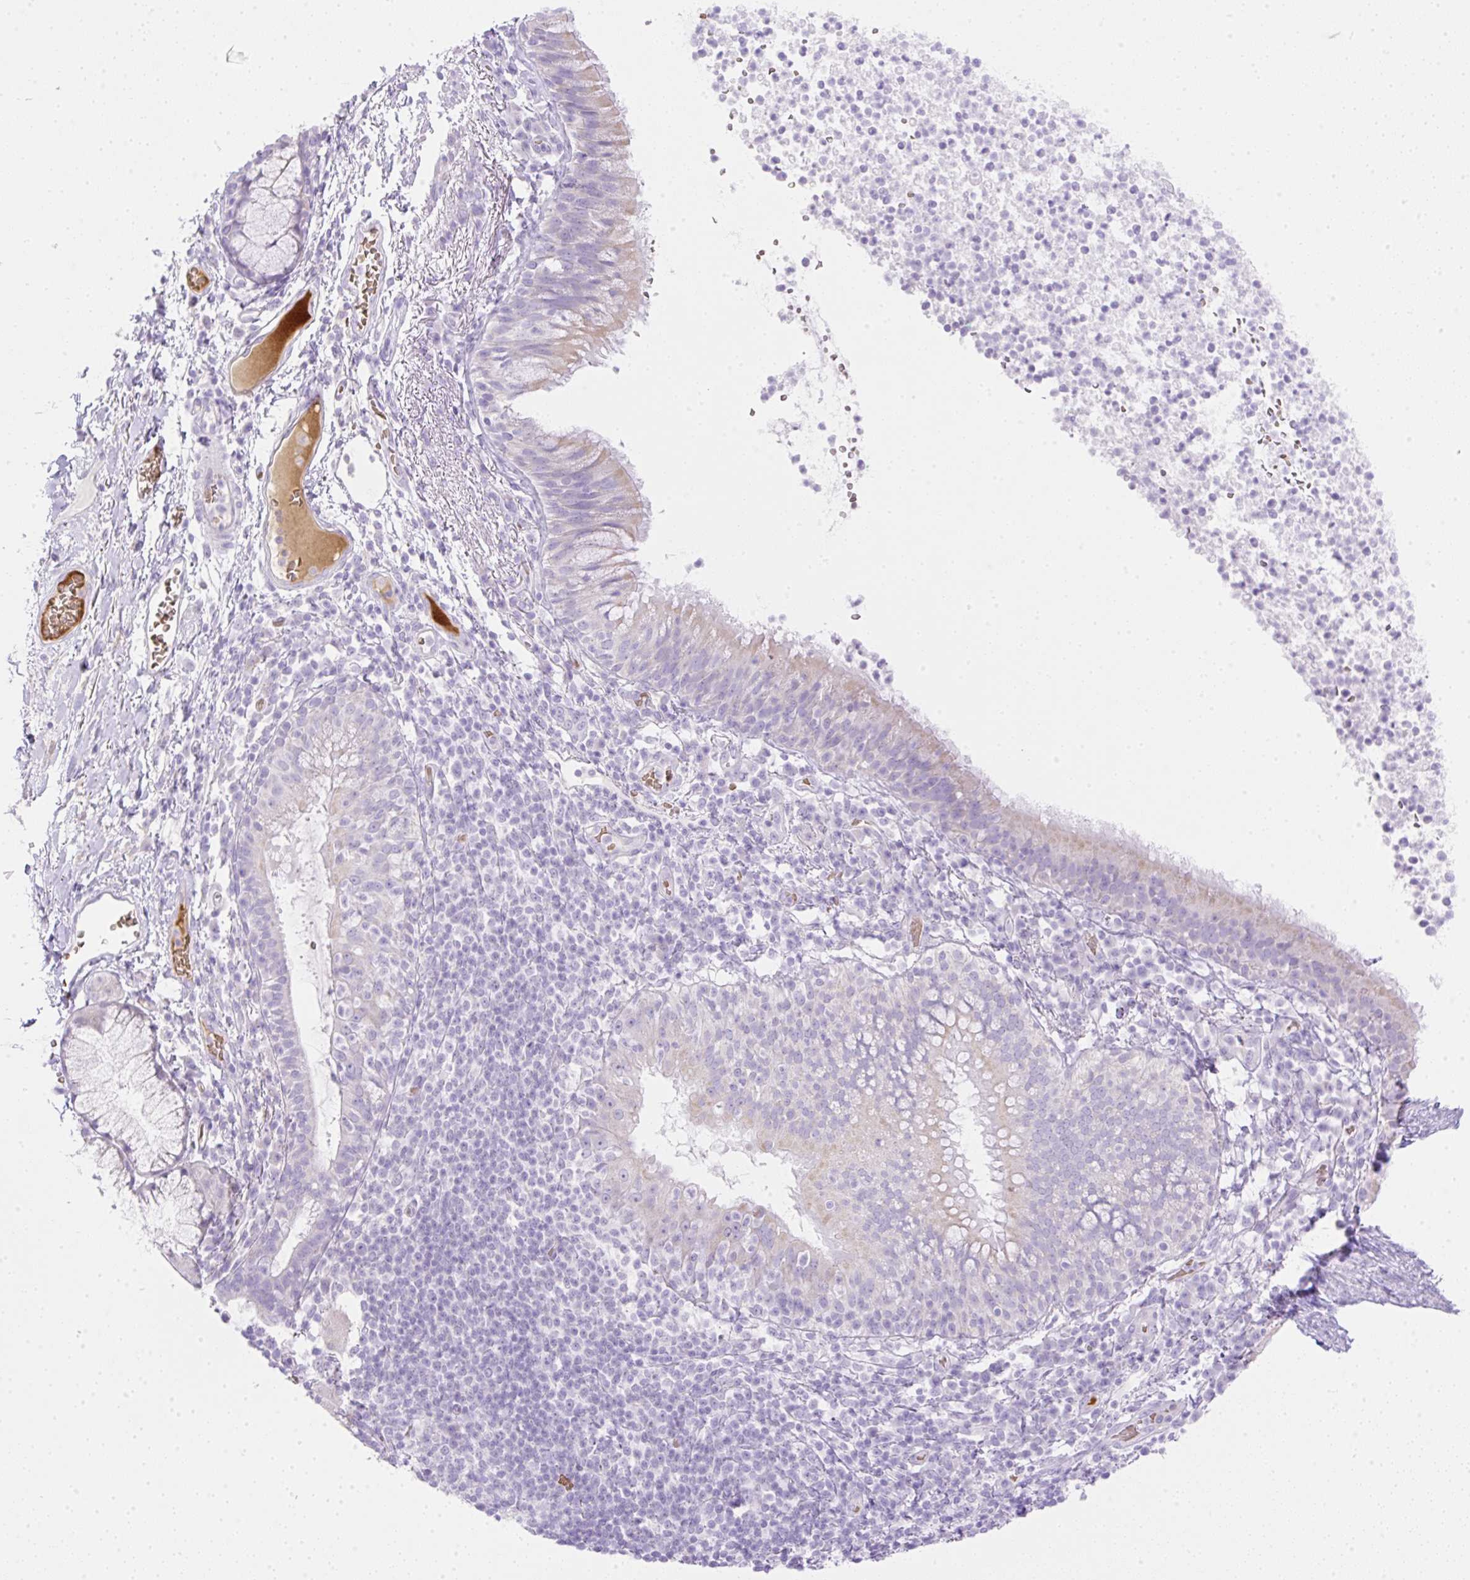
{"staining": {"intensity": "weak", "quantity": "<25%", "location": "cytoplasmic/membranous"}, "tissue": "bronchus", "cell_type": "Respiratory epithelial cells", "image_type": "normal", "snomed": [{"axis": "morphology", "description": "Normal tissue, NOS"}, {"axis": "topography", "description": "Cartilage tissue"}, {"axis": "topography", "description": "Bronchus"}], "caption": "This is a photomicrograph of IHC staining of normal bronchus, which shows no staining in respiratory epithelial cells.", "gene": "CDX1", "patient": {"sex": "male", "age": 56}}